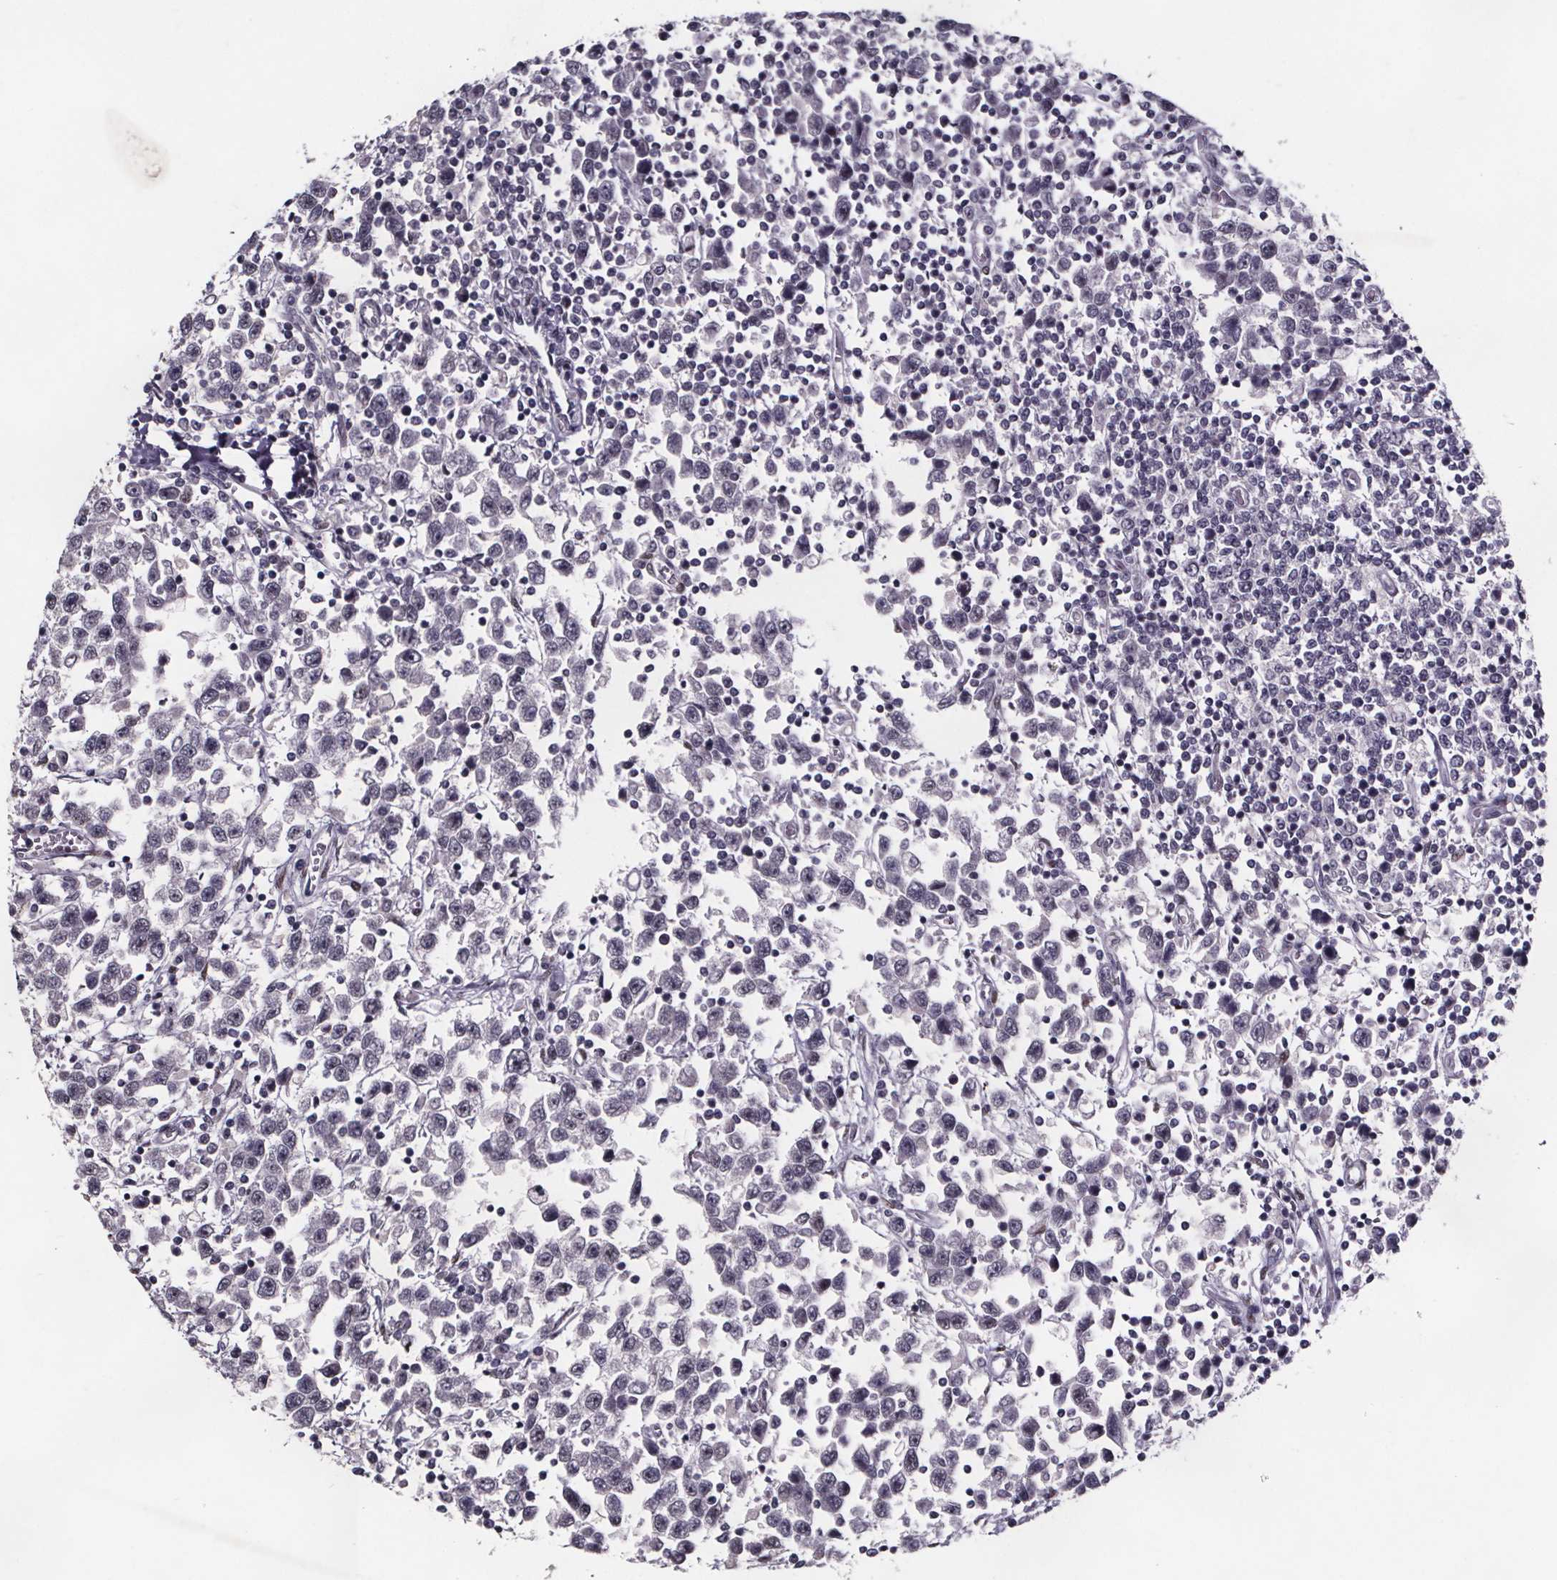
{"staining": {"intensity": "negative", "quantity": "none", "location": "none"}, "tissue": "testis cancer", "cell_type": "Tumor cells", "image_type": "cancer", "snomed": [{"axis": "morphology", "description": "Seminoma, NOS"}, {"axis": "topography", "description": "Testis"}], "caption": "Immunohistochemistry of testis seminoma exhibits no expression in tumor cells.", "gene": "AR", "patient": {"sex": "male", "age": 34}}